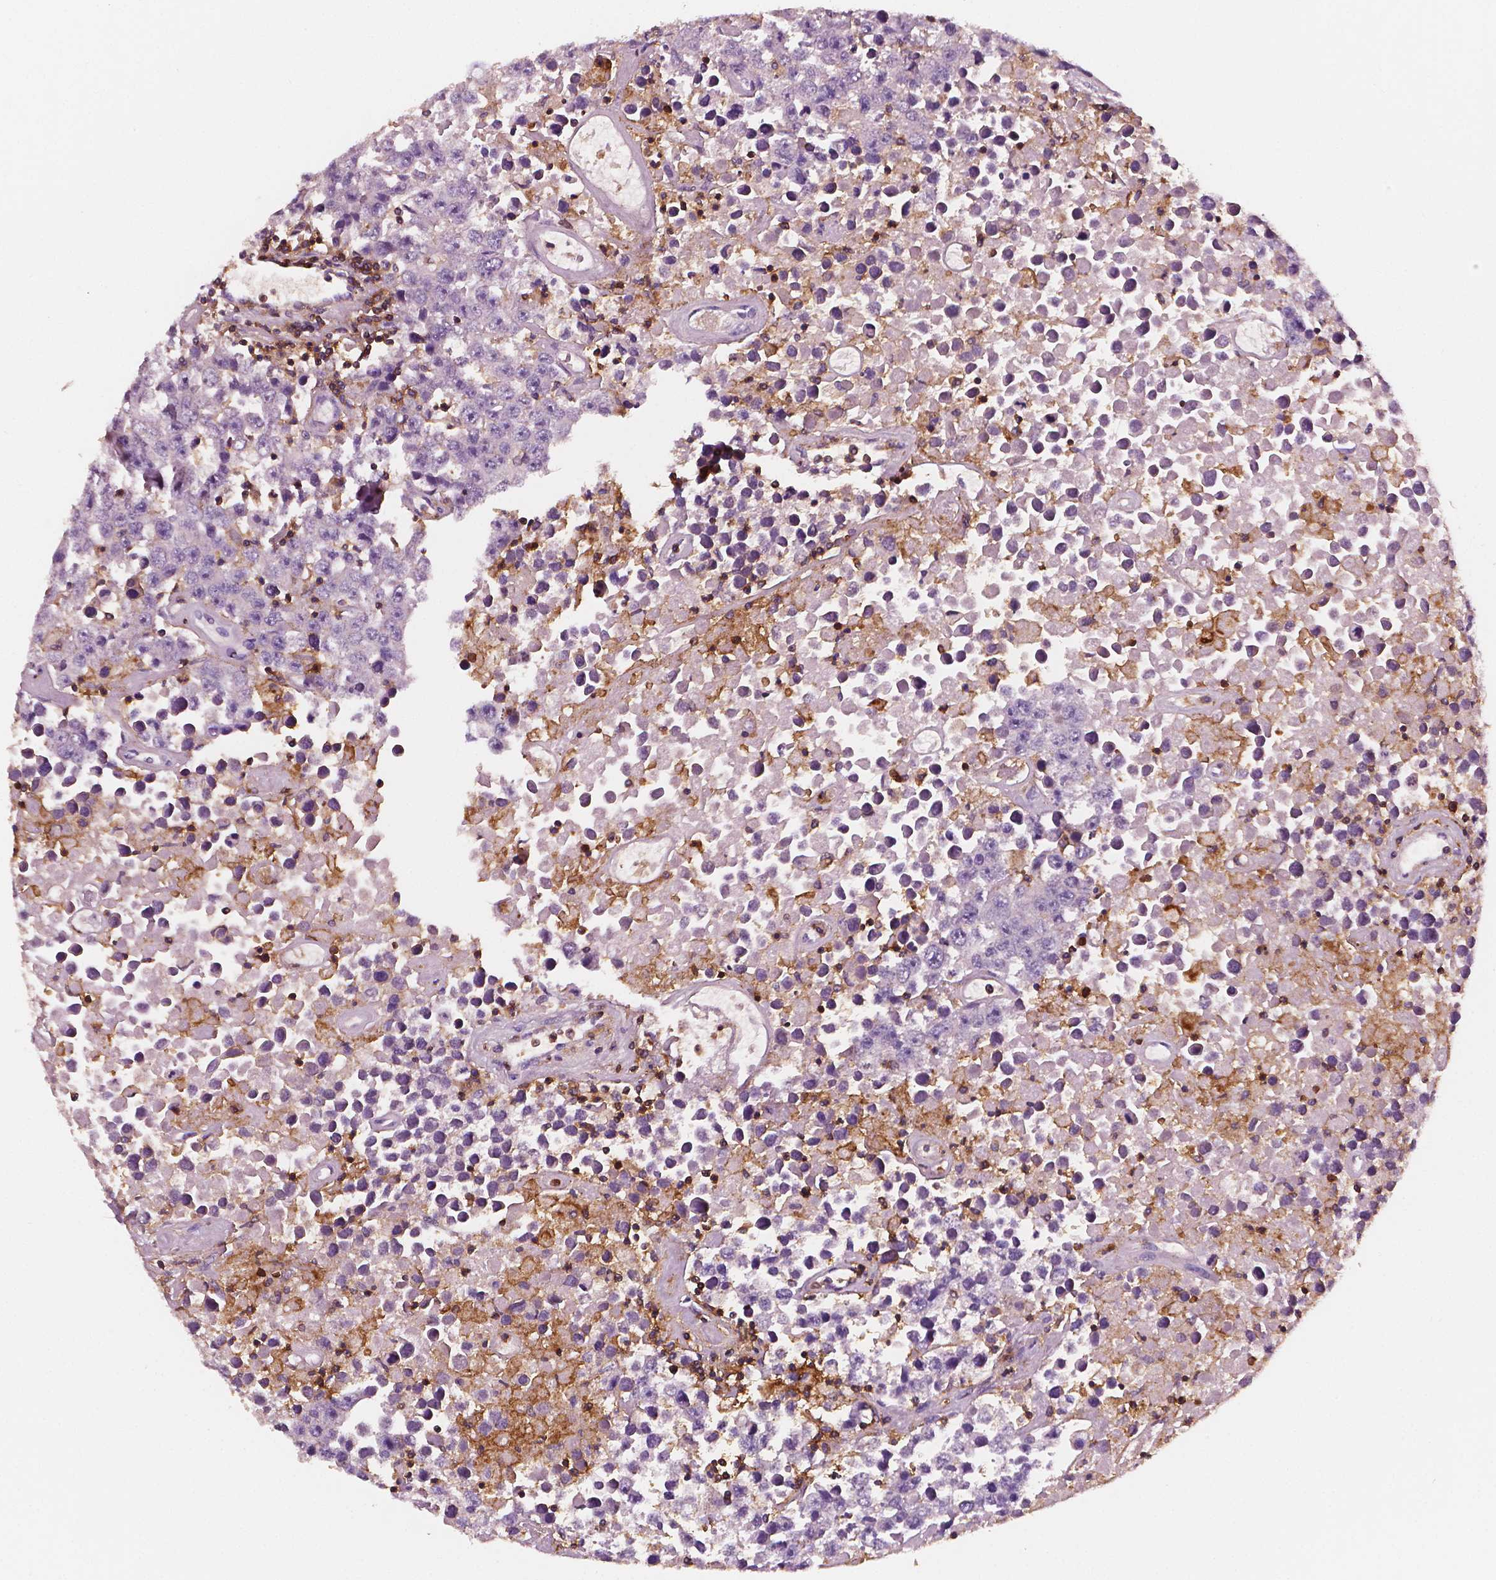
{"staining": {"intensity": "negative", "quantity": "none", "location": "none"}, "tissue": "testis cancer", "cell_type": "Tumor cells", "image_type": "cancer", "snomed": [{"axis": "morphology", "description": "Seminoma, NOS"}, {"axis": "topography", "description": "Testis"}], "caption": "IHC of human seminoma (testis) displays no expression in tumor cells.", "gene": "PTPRC", "patient": {"sex": "male", "age": 52}}